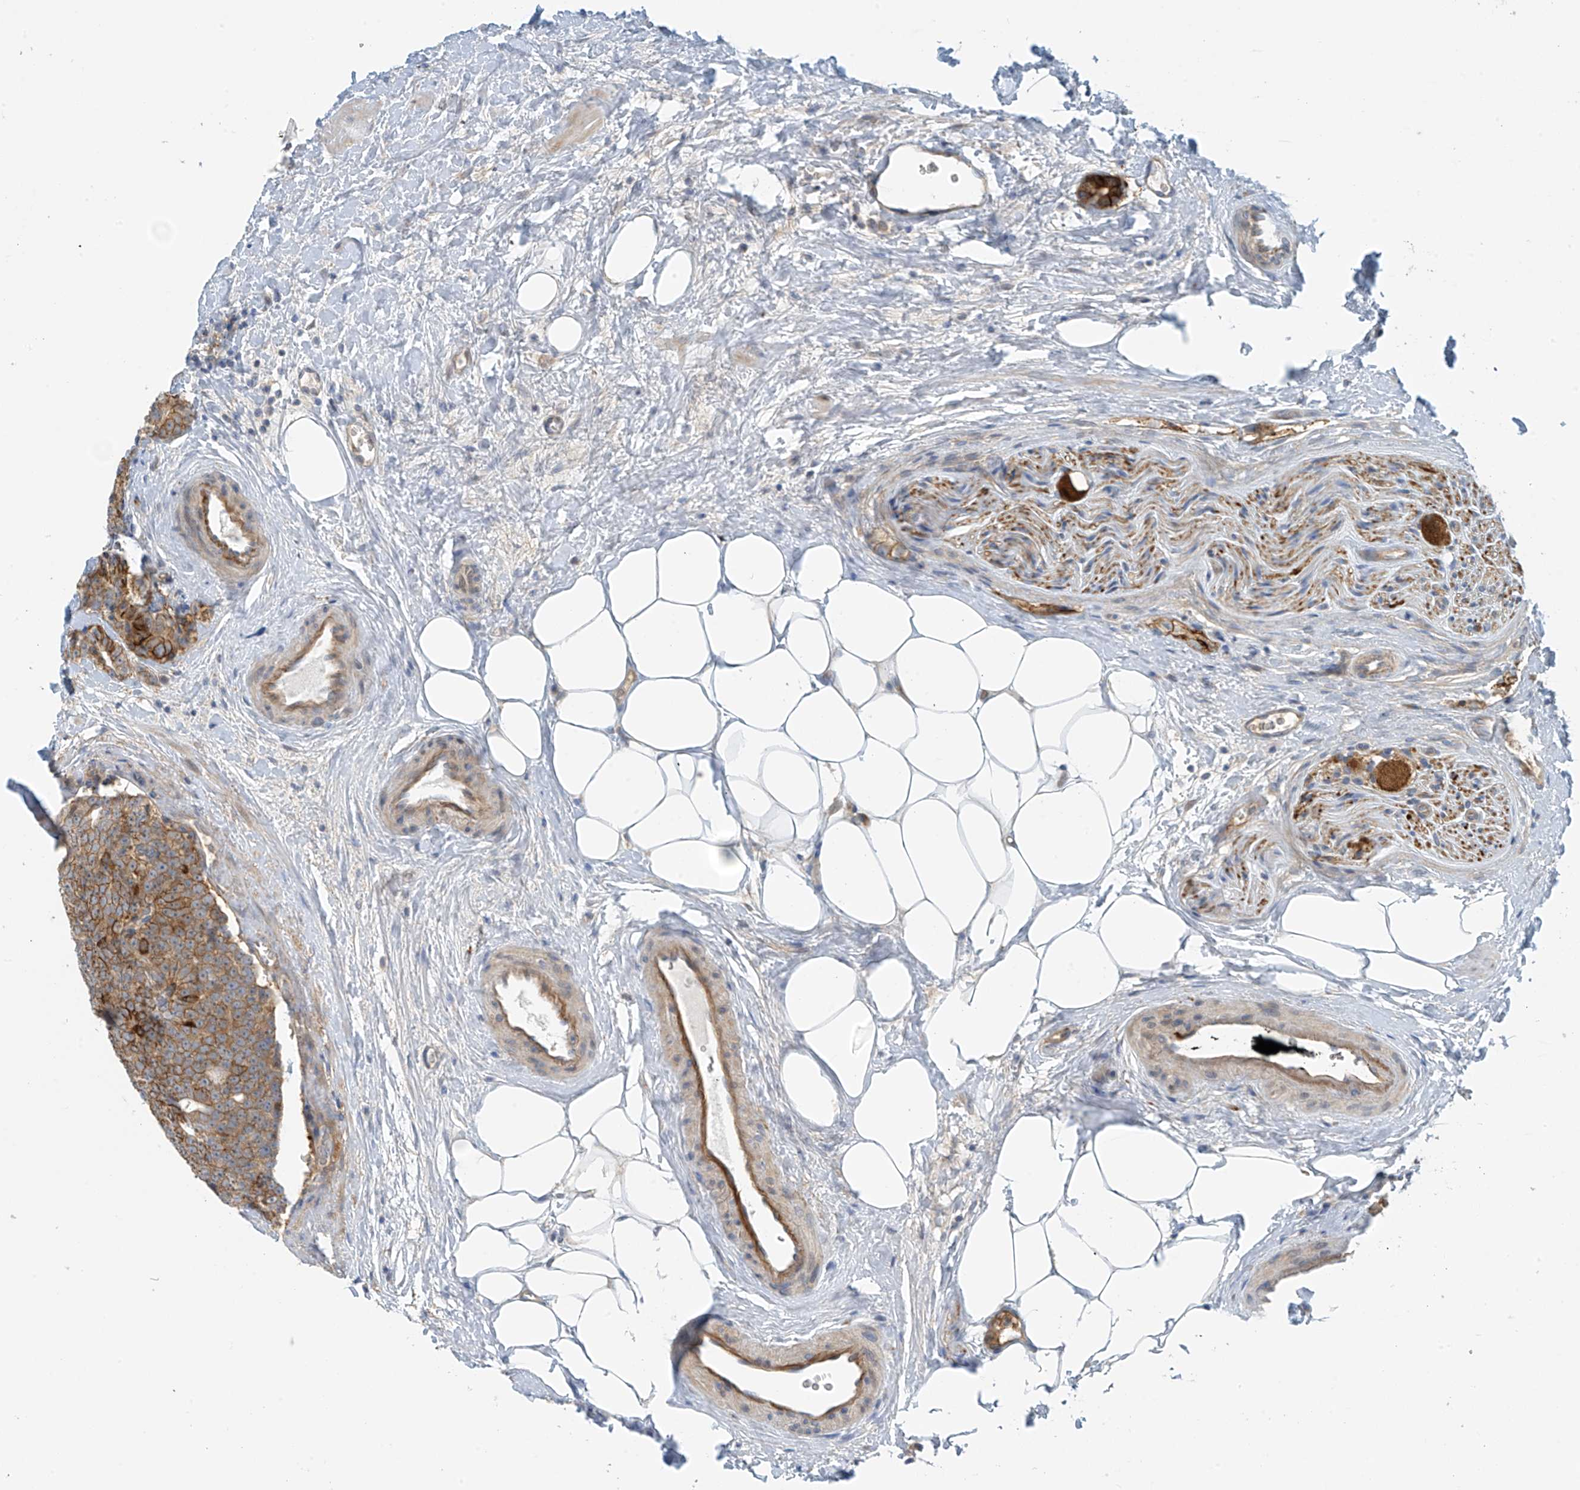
{"staining": {"intensity": "moderate", "quantity": ">75%", "location": "cytoplasmic/membranous"}, "tissue": "prostate cancer", "cell_type": "Tumor cells", "image_type": "cancer", "snomed": [{"axis": "morphology", "description": "Adenocarcinoma, High grade"}, {"axis": "topography", "description": "Prostate"}], "caption": "An immunohistochemistry (IHC) micrograph of neoplastic tissue is shown. Protein staining in brown highlights moderate cytoplasmic/membranous positivity in prostate high-grade adenocarcinoma within tumor cells.", "gene": "FSD1L", "patient": {"sex": "male", "age": 56}}